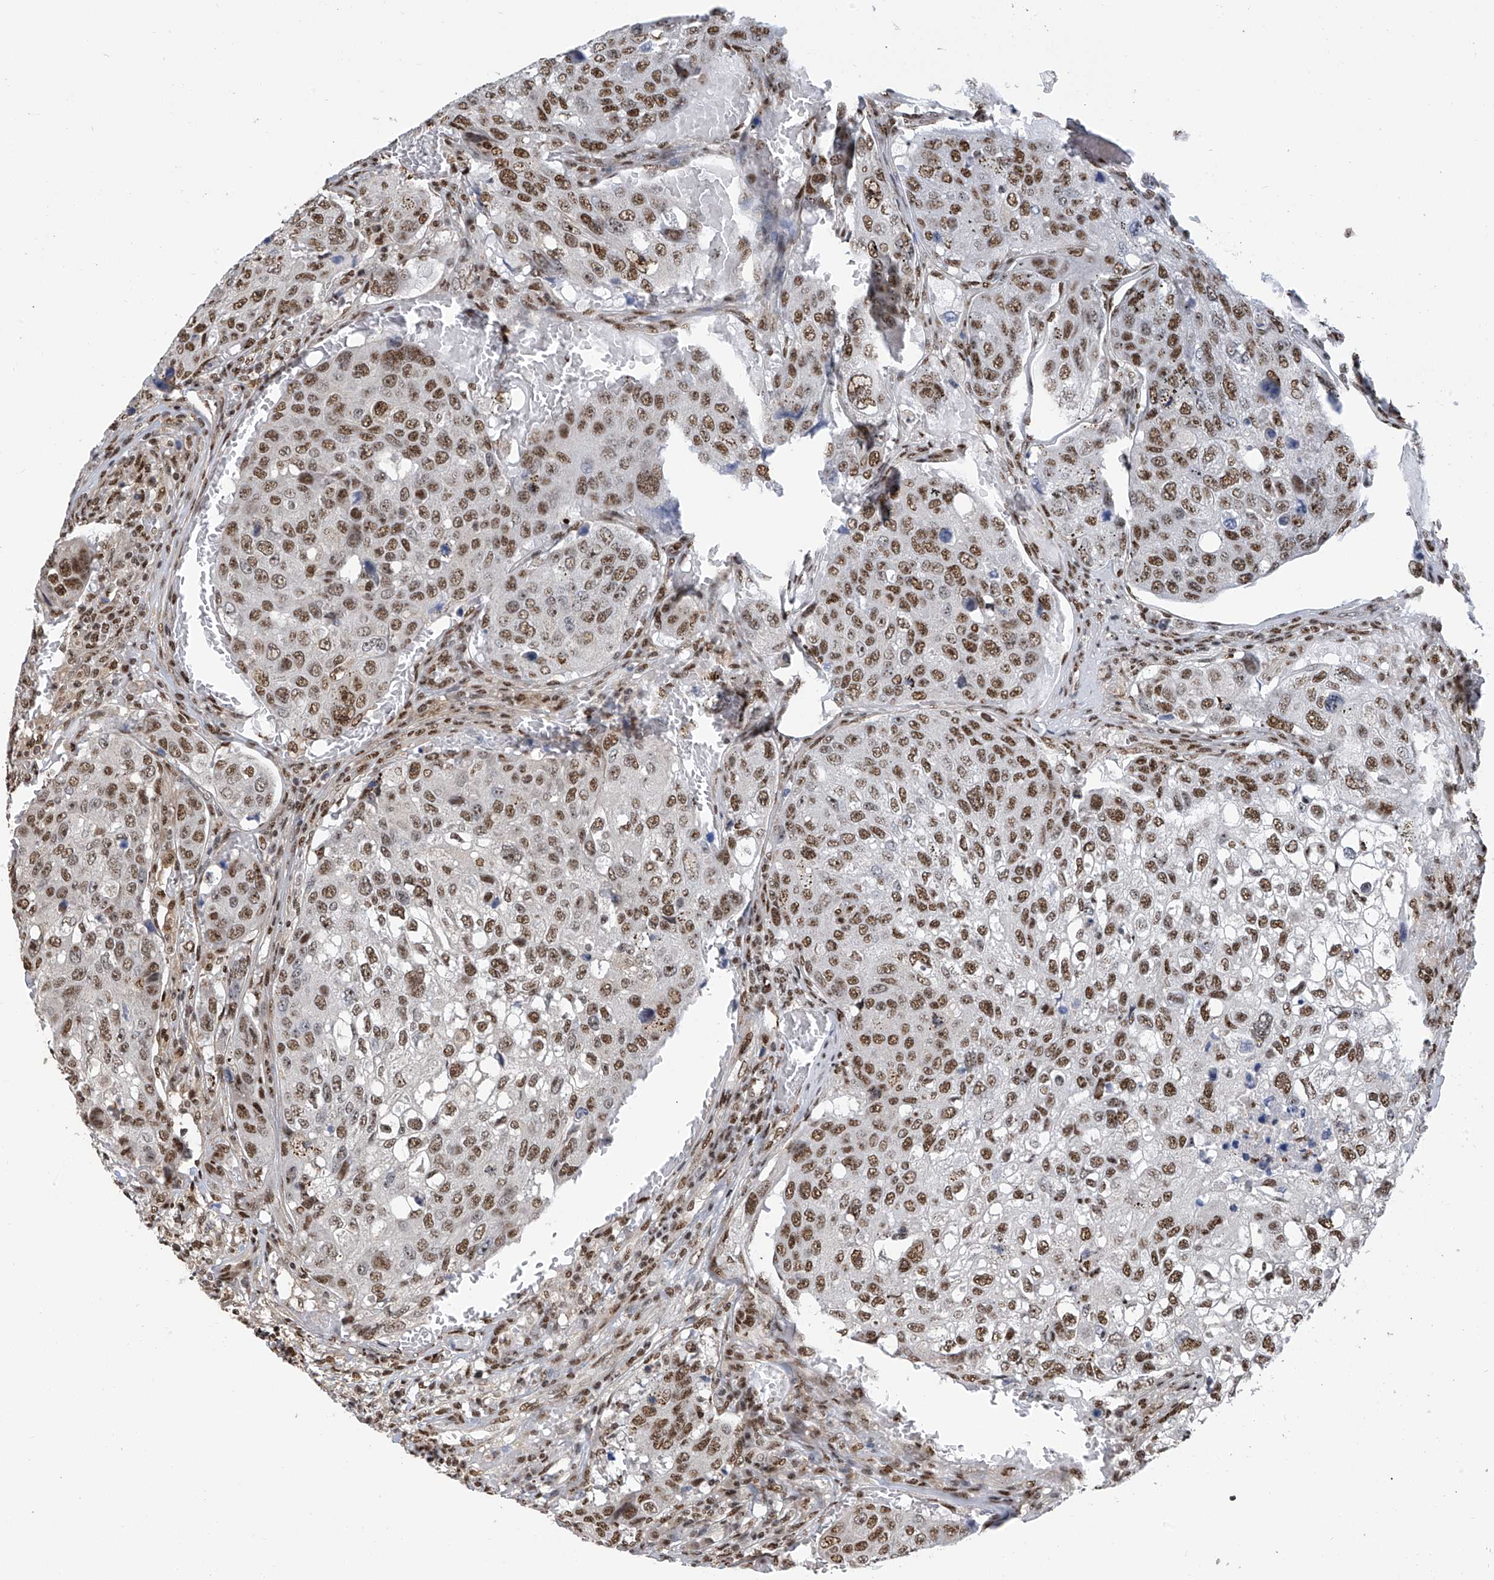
{"staining": {"intensity": "strong", "quantity": ">75%", "location": "nuclear"}, "tissue": "urothelial cancer", "cell_type": "Tumor cells", "image_type": "cancer", "snomed": [{"axis": "morphology", "description": "Urothelial carcinoma, High grade"}, {"axis": "topography", "description": "Lymph node"}, {"axis": "topography", "description": "Urinary bladder"}], "caption": "High-grade urothelial carcinoma was stained to show a protein in brown. There is high levels of strong nuclear positivity in approximately >75% of tumor cells.", "gene": "APLF", "patient": {"sex": "male", "age": 51}}